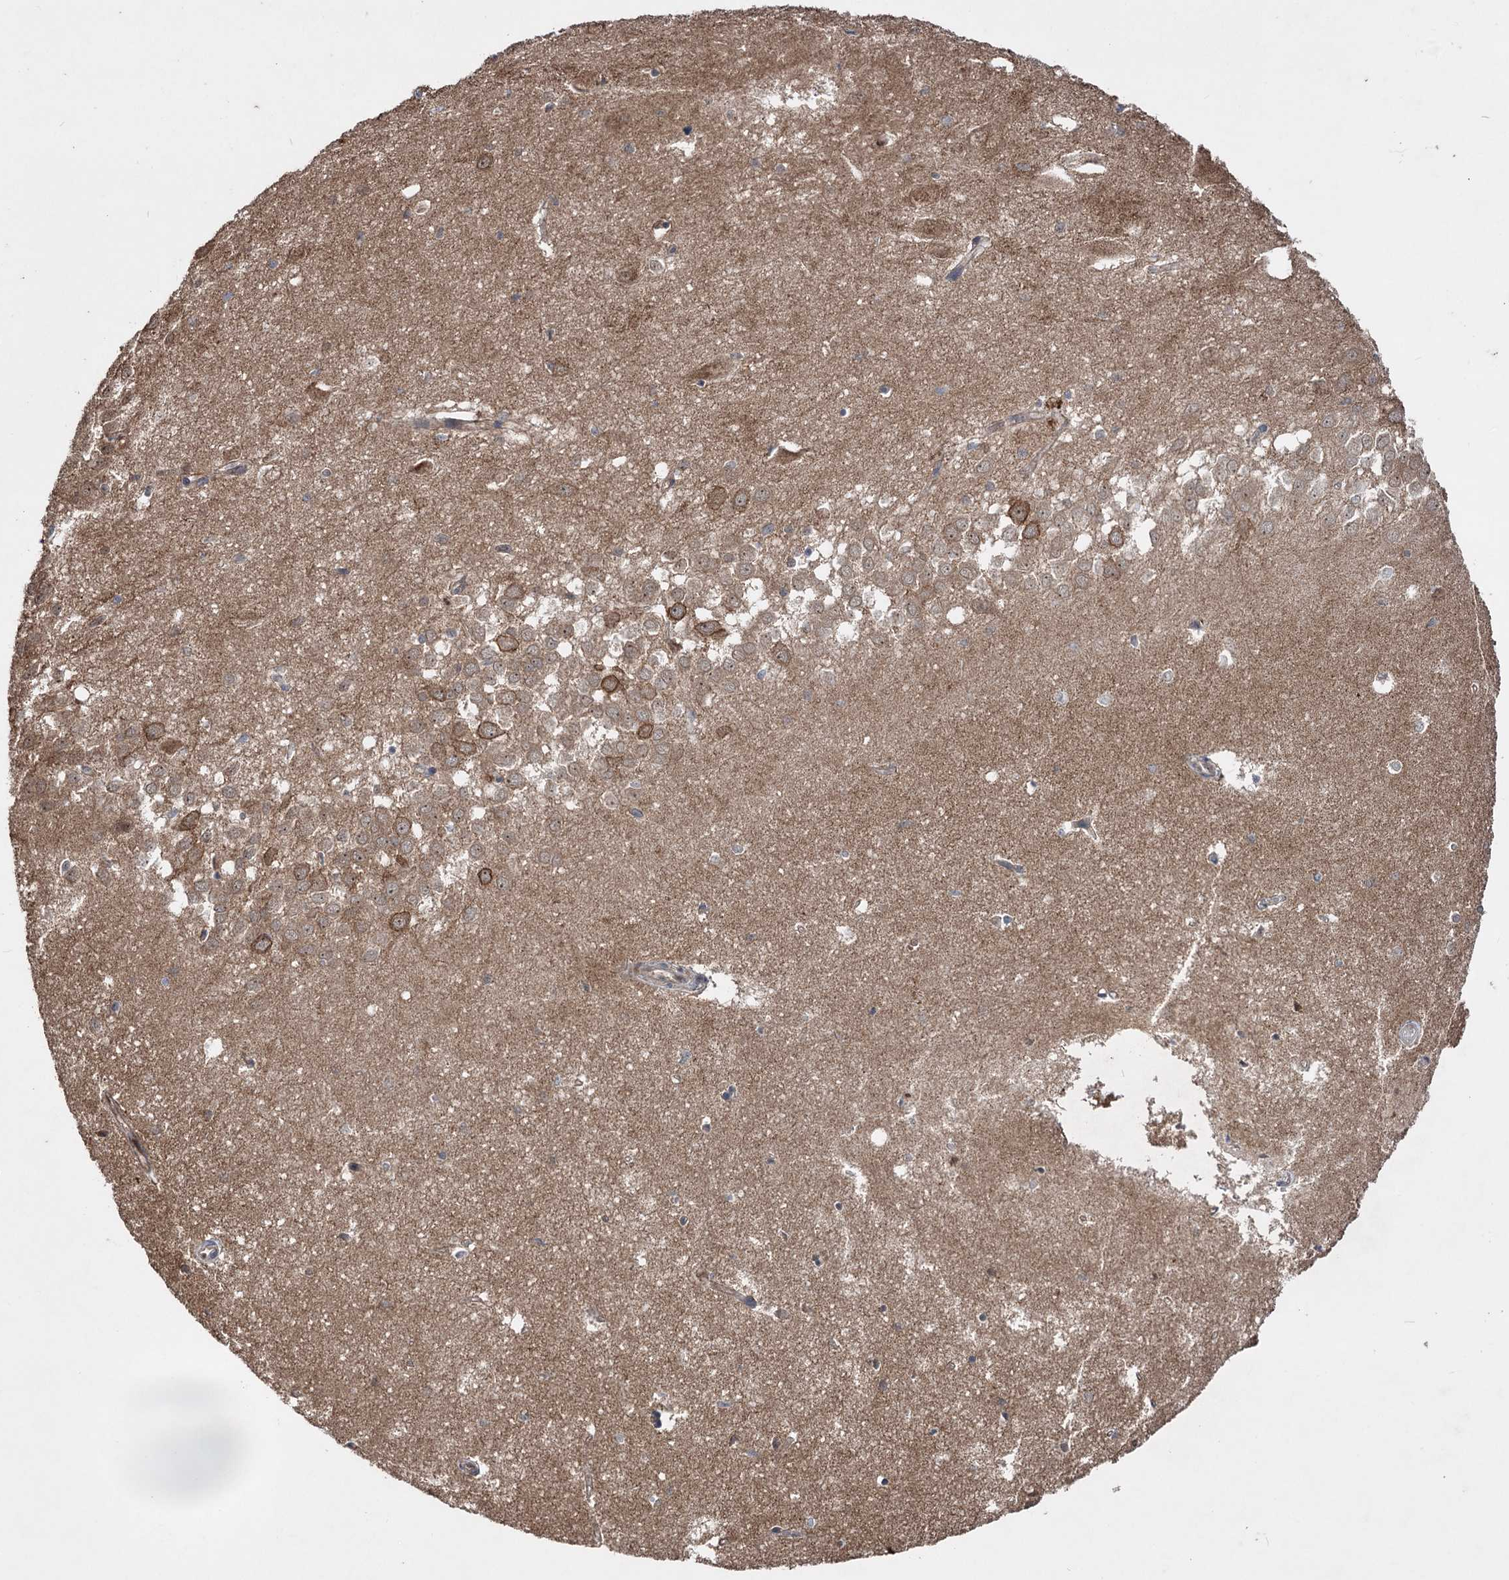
{"staining": {"intensity": "negative", "quantity": "none", "location": "none"}, "tissue": "hippocampus", "cell_type": "Glial cells", "image_type": "normal", "snomed": [{"axis": "morphology", "description": "Normal tissue, NOS"}, {"axis": "topography", "description": "Hippocampus"}], "caption": "IHC histopathology image of benign hippocampus: human hippocampus stained with DAB displays no significant protein expression in glial cells. Nuclei are stained in blue.", "gene": "CPNE8", "patient": {"sex": "female", "age": 64}}